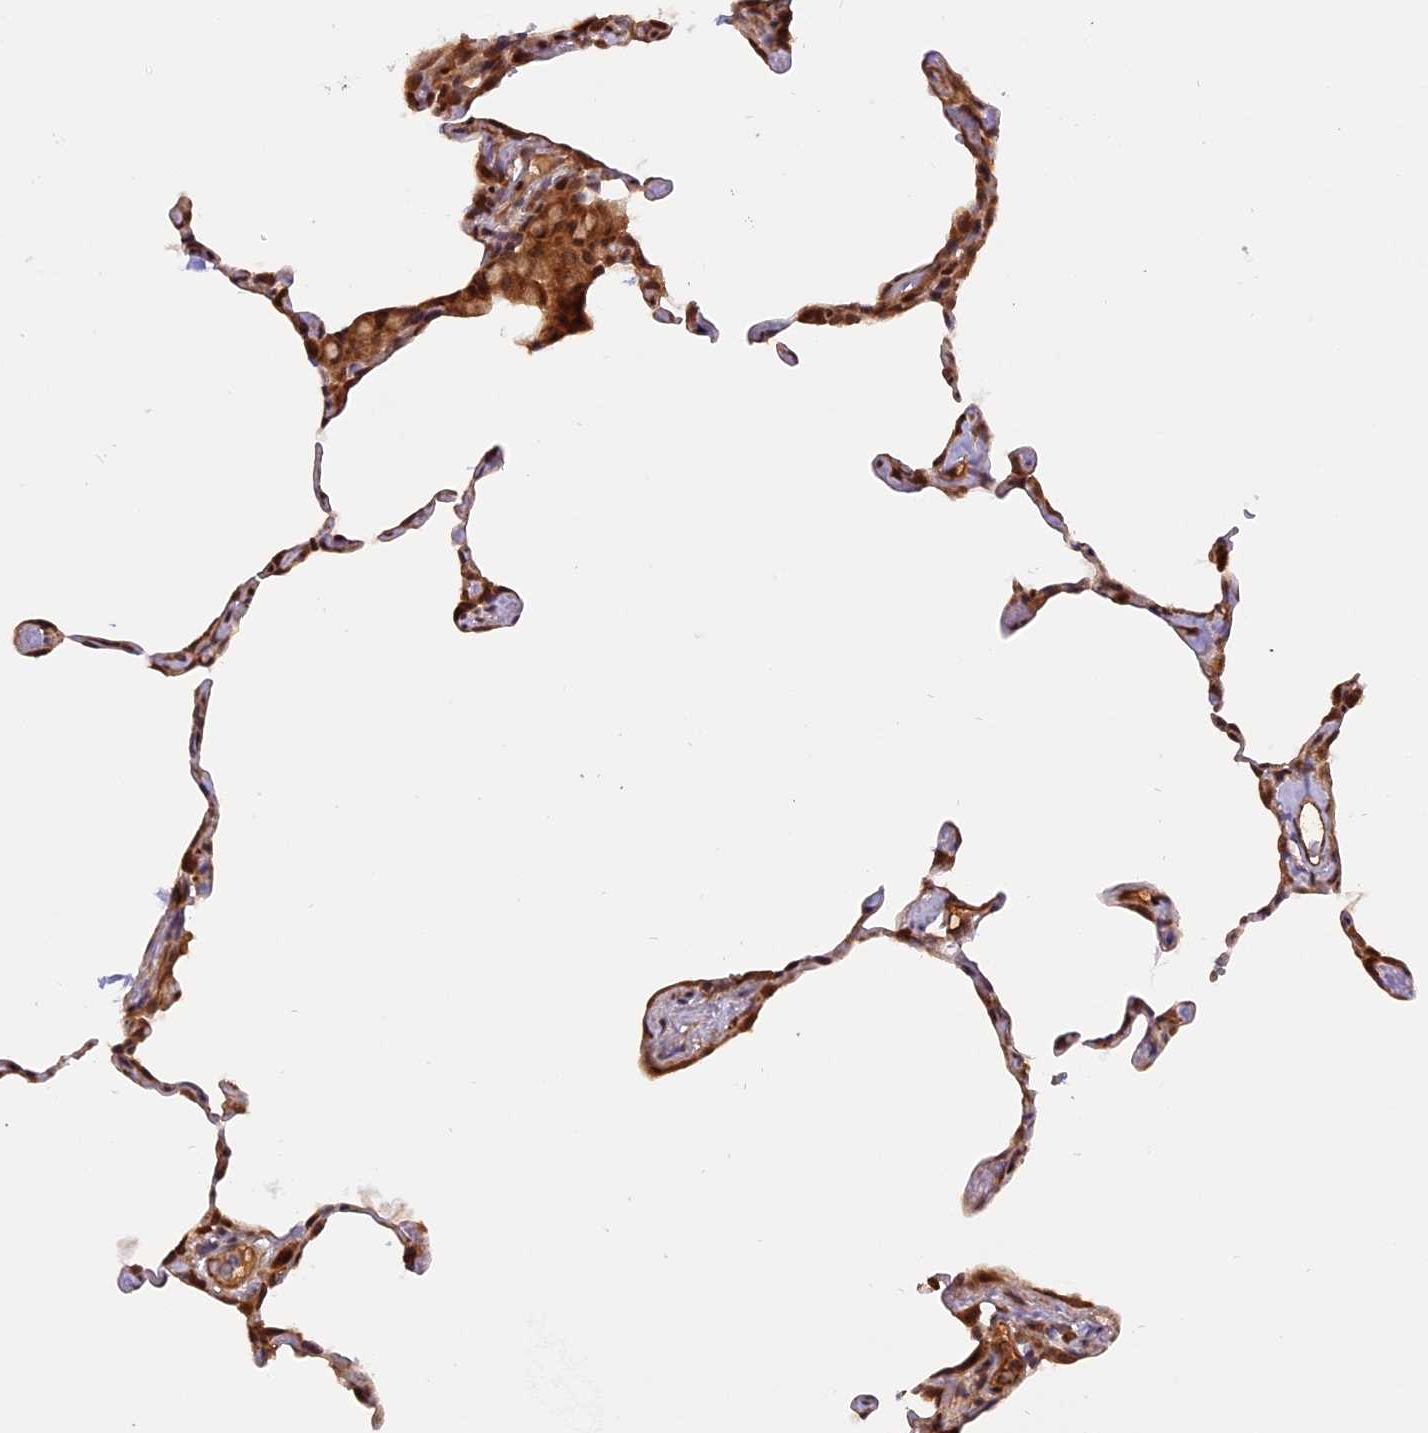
{"staining": {"intensity": "moderate", "quantity": "<25%", "location": "cytoplasmic/membranous,nuclear"}, "tissue": "lung", "cell_type": "Alveolar cells", "image_type": "normal", "snomed": [{"axis": "morphology", "description": "Normal tissue, NOS"}, {"axis": "topography", "description": "Lung"}], "caption": "Lung stained for a protein (brown) reveals moderate cytoplasmic/membranous,nuclear positive staining in about <25% of alveolar cells.", "gene": "MICALL1", "patient": {"sex": "female", "age": 57}}